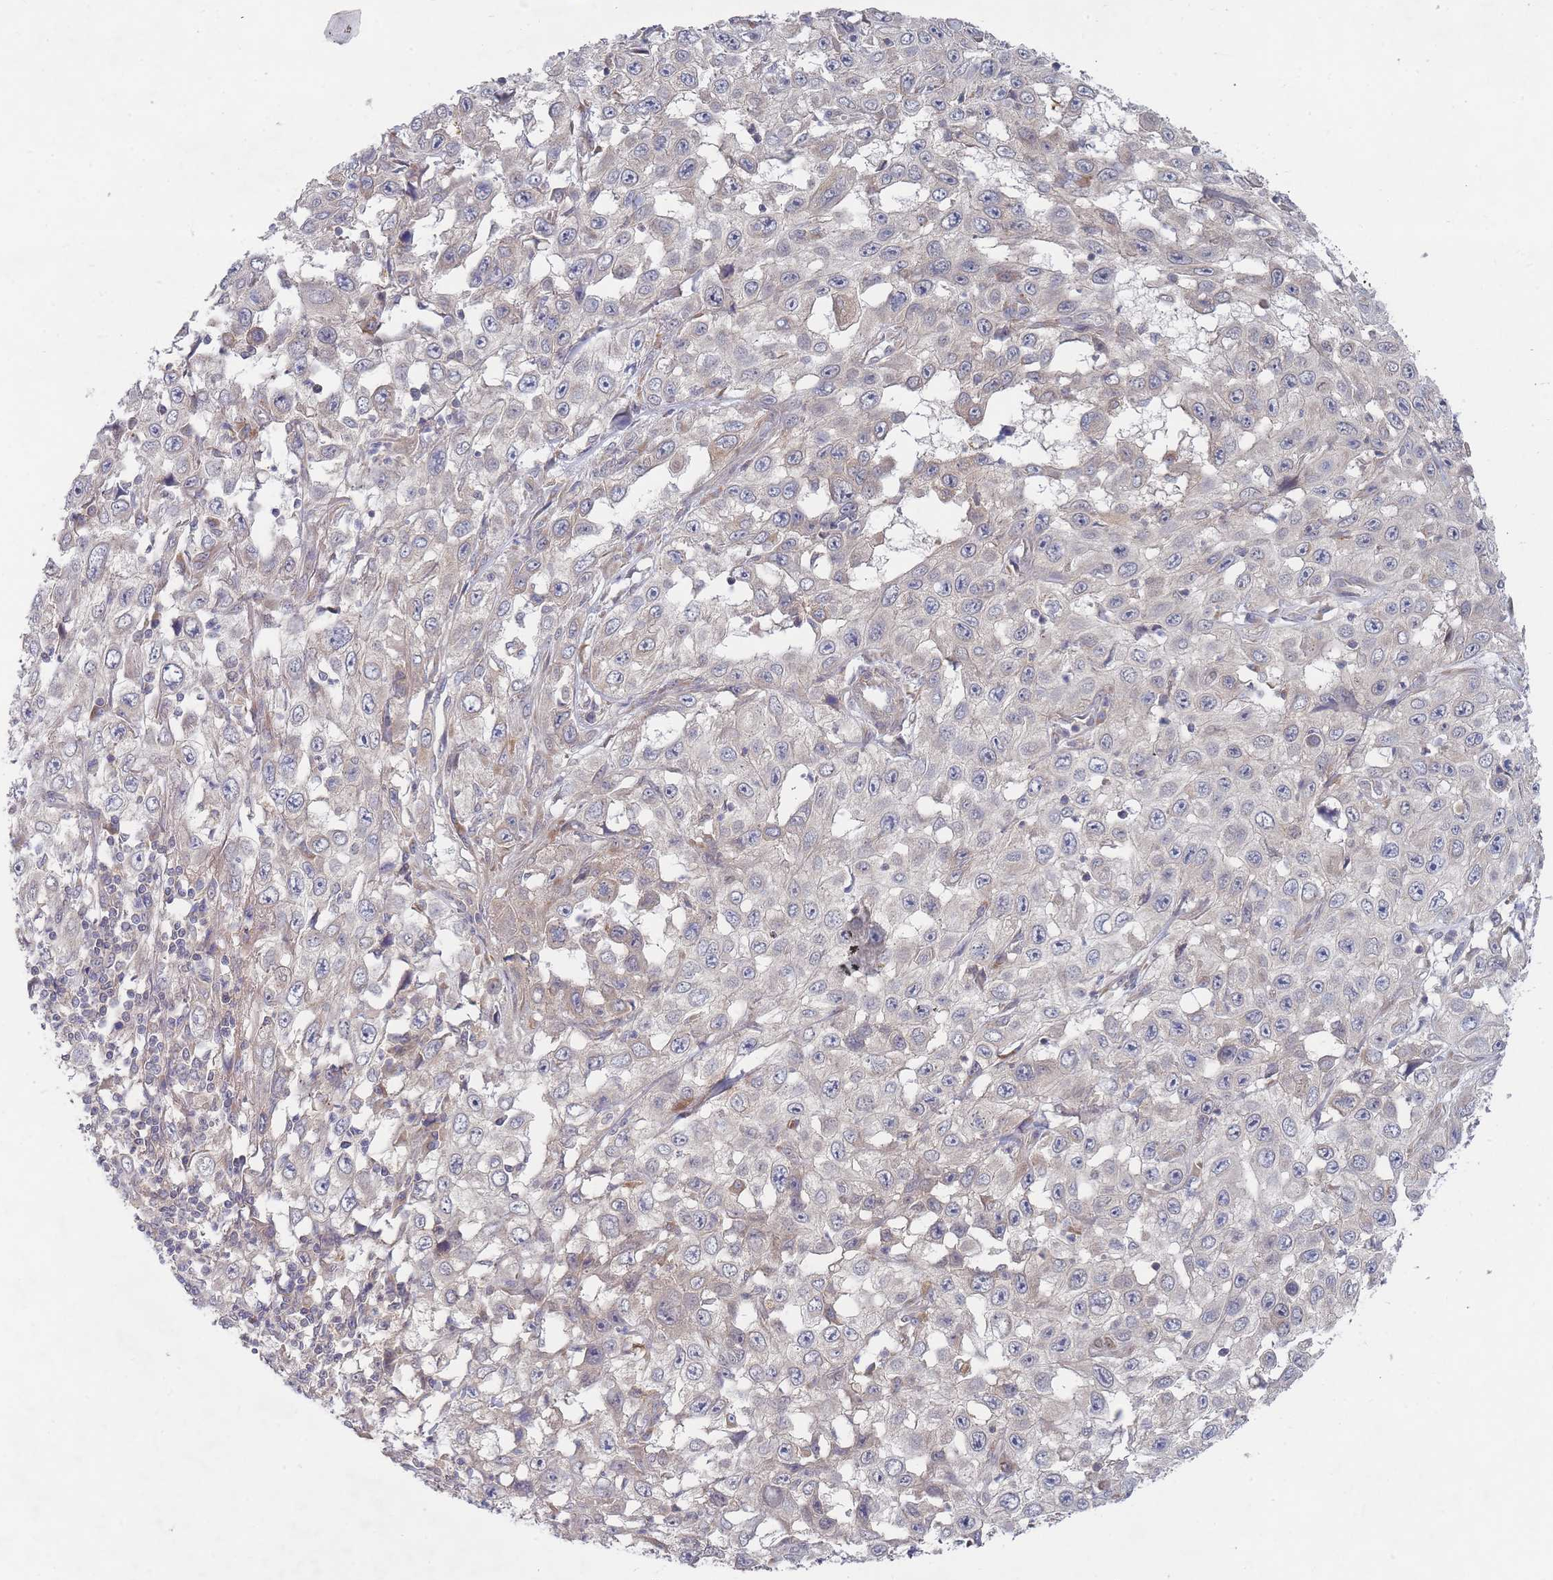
{"staining": {"intensity": "negative", "quantity": "none", "location": "none"}, "tissue": "skin cancer", "cell_type": "Tumor cells", "image_type": "cancer", "snomed": [{"axis": "morphology", "description": "Squamous cell carcinoma, NOS"}, {"axis": "topography", "description": "Skin"}], "caption": "The photomicrograph displays no significant staining in tumor cells of skin cancer (squamous cell carcinoma).", "gene": "SLC35F5", "patient": {"sex": "male", "age": 82}}